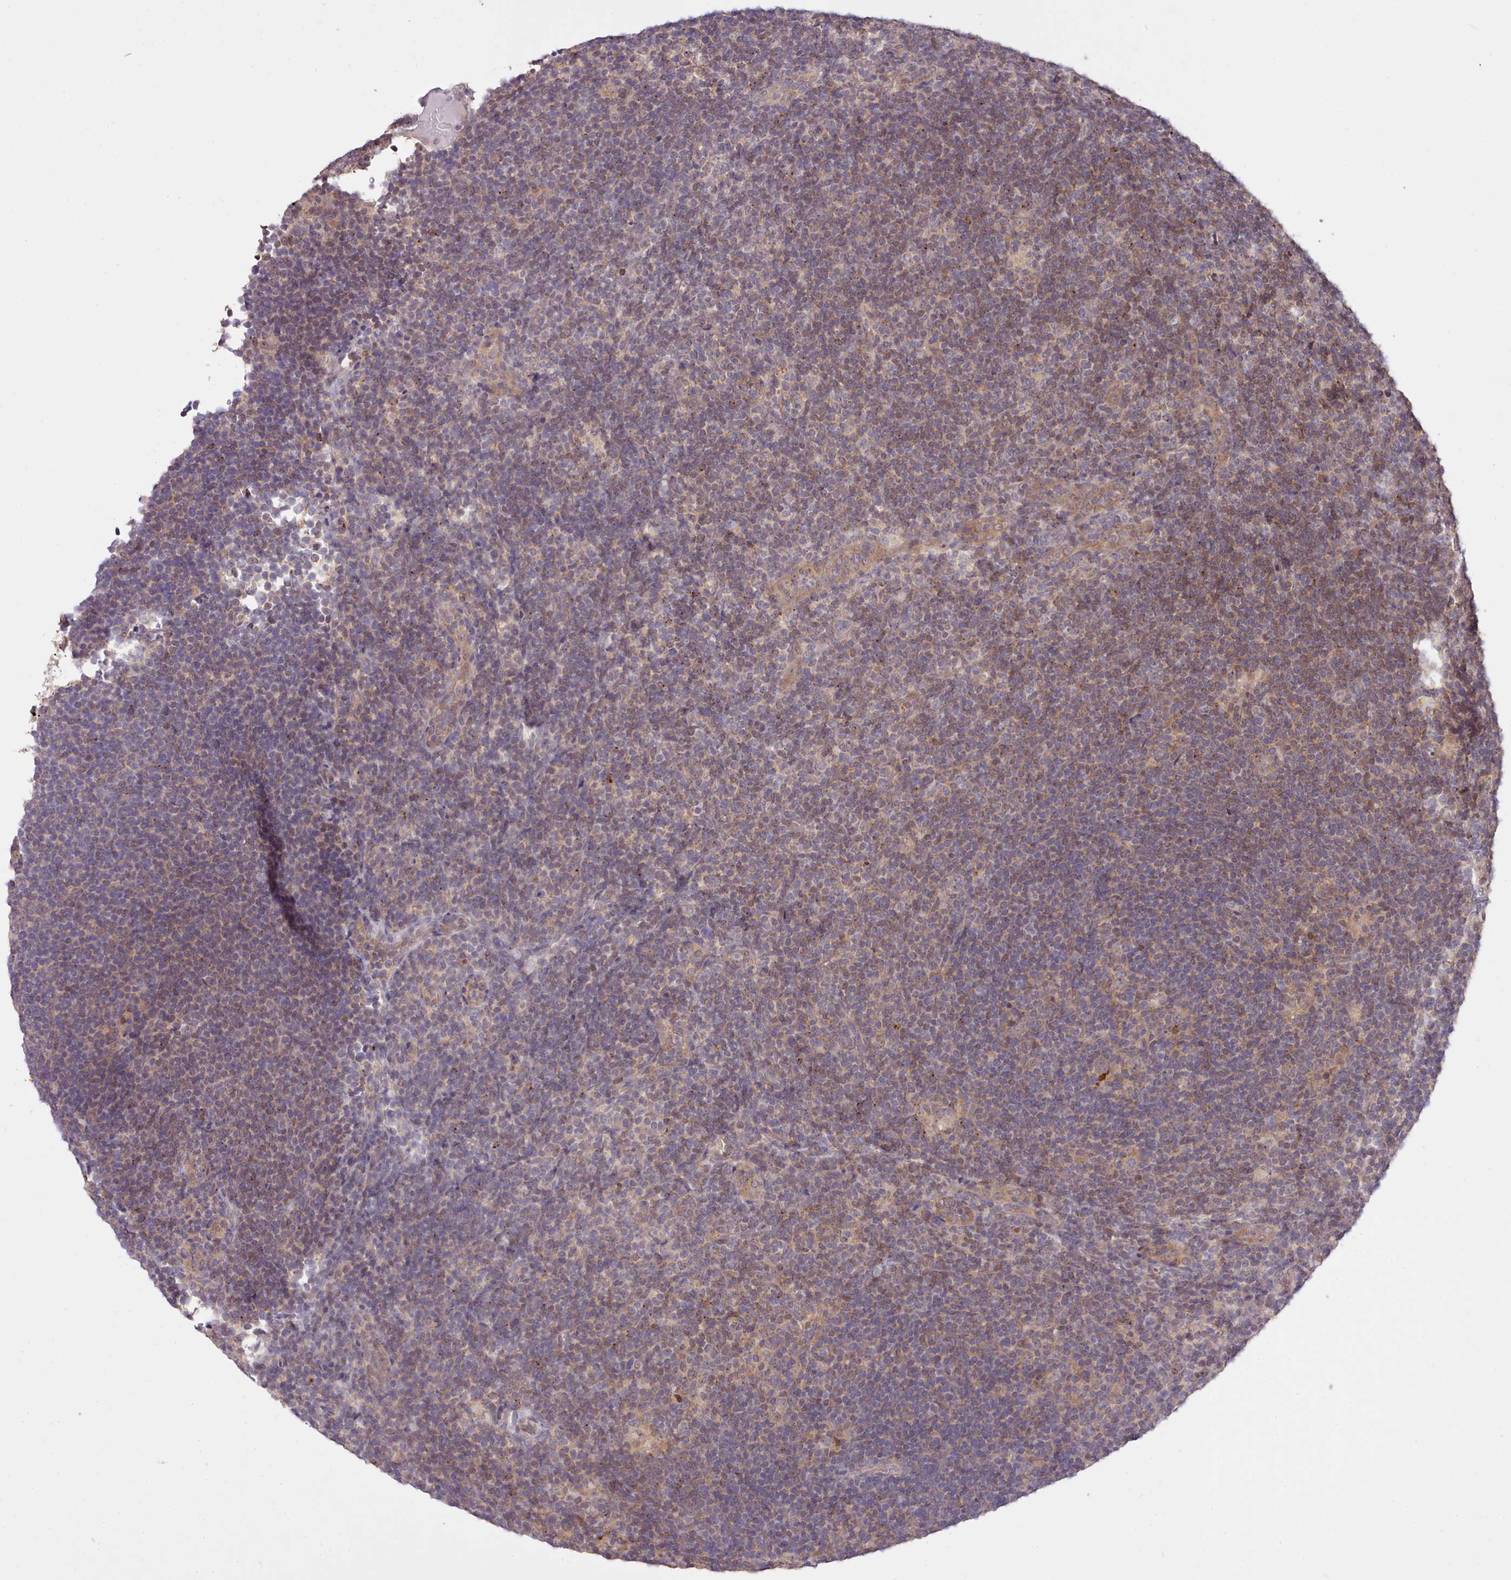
{"staining": {"intensity": "weak", "quantity": ">75%", "location": "cytoplasmic/membranous"}, "tissue": "lymphoma", "cell_type": "Tumor cells", "image_type": "cancer", "snomed": [{"axis": "morphology", "description": "Hodgkin's disease, NOS"}, {"axis": "topography", "description": "Lymph node"}], "caption": "Immunohistochemistry photomicrograph of neoplastic tissue: human Hodgkin's disease stained using immunohistochemistry (IHC) demonstrates low levels of weak protein expression localized specifically in the cytoplasmic/membranous of tumor cells, appearing as a cytoplasmic/membranous brown color.", "gene": "ARL17A", "patient": {"sex": "female", "age": 57}}